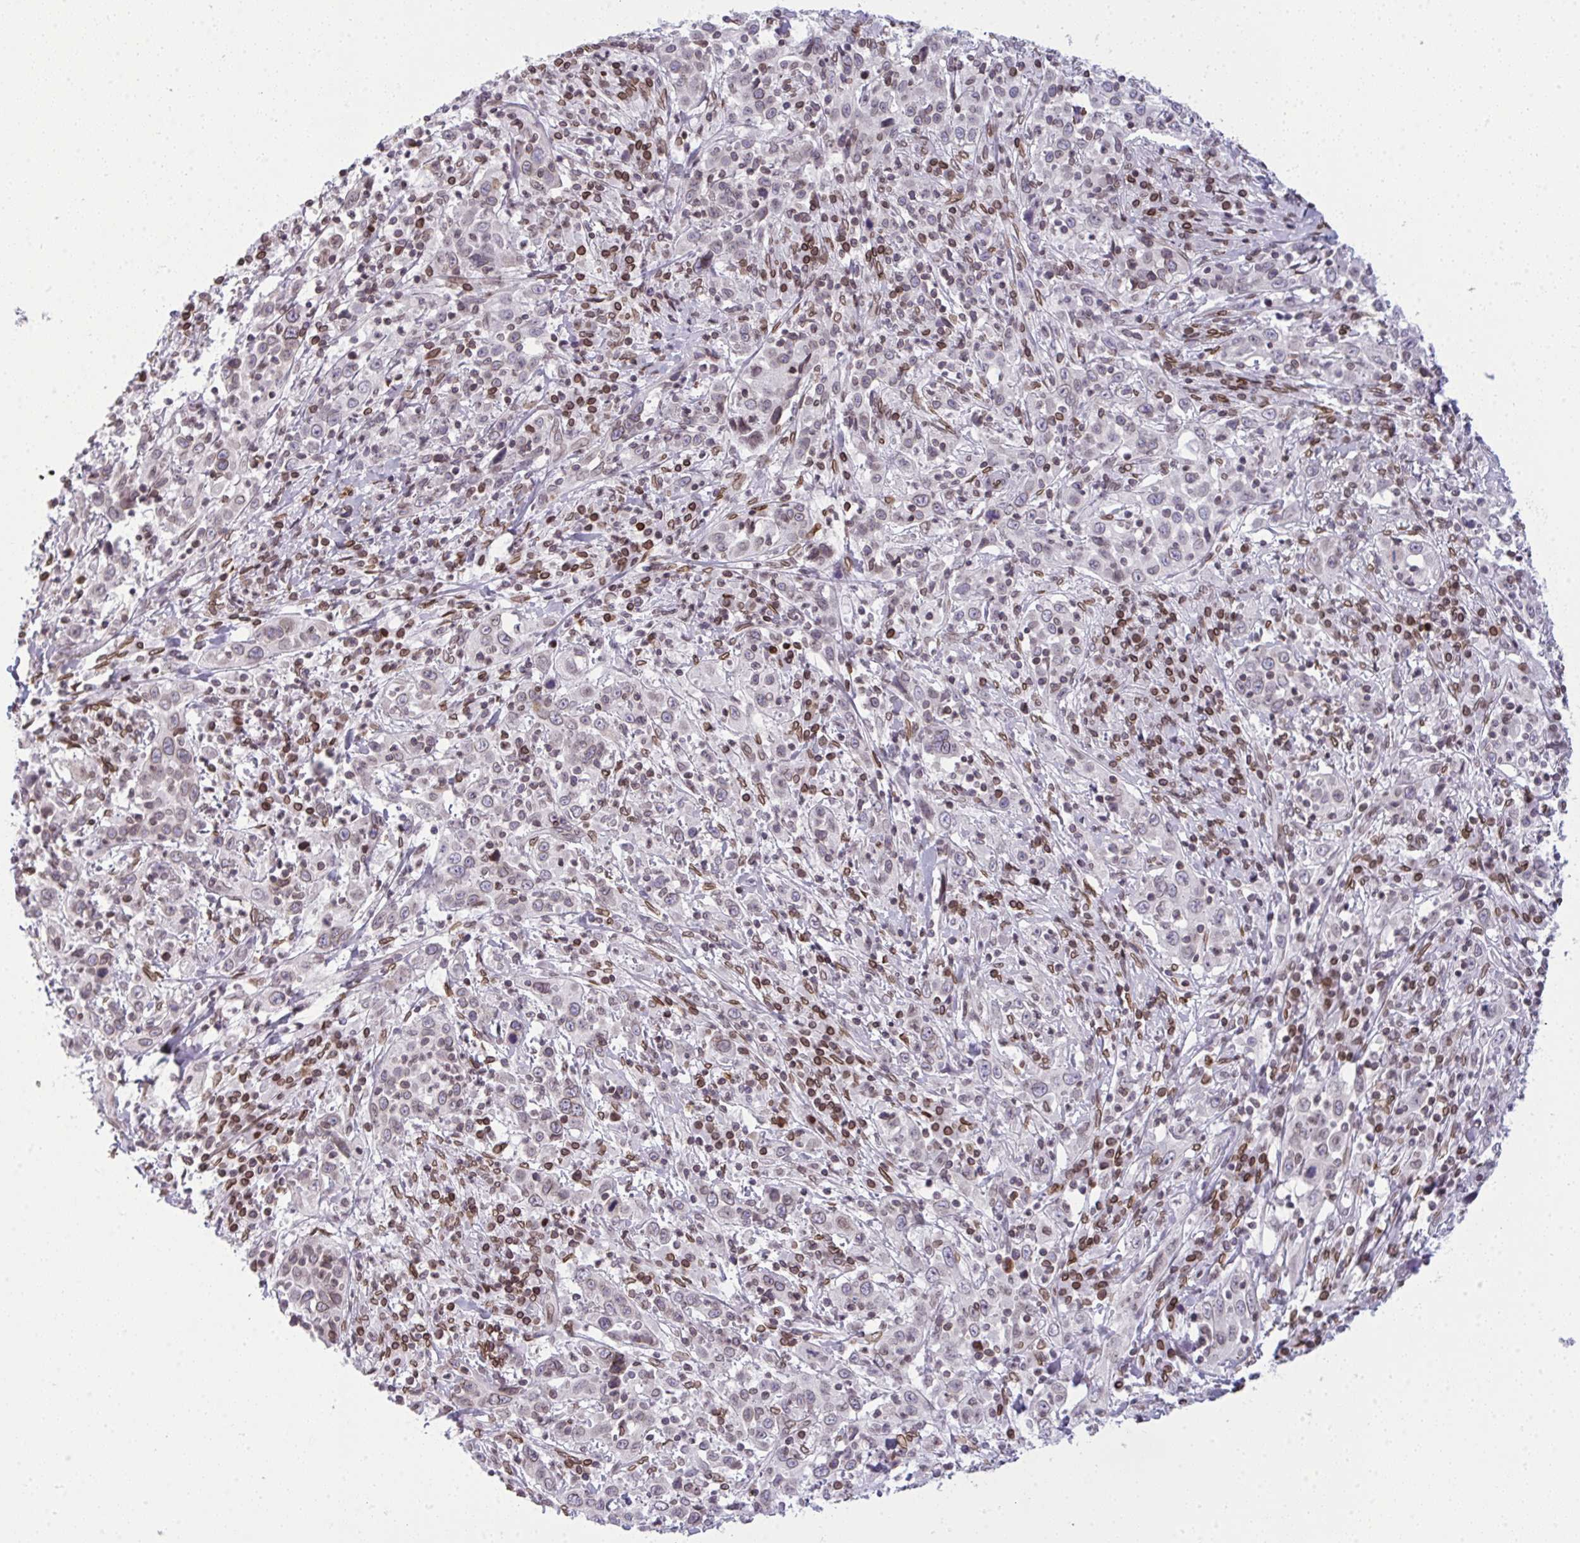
{"staining": {"intensity": "weak", "quantity": "<25%", "location": "cytoplasmic/membranous,nuclear"}, "tissue": "cervical cancer", "cell_type": "Tumor cells", "image_type": "cancer", "snomed": [{"axis": "morphology", "description": "Squamous cell carcinoma, NOS"}, {"axis": "topography", "description": "Cervix"}], "caption": "A histopathology image of squamous cell carcinoma (cervical) stained for a protein demonstrates no brown staining in tumor cells. (DAB (3,3'-diaminobenzidine) immunohistochemistry (IHC), high magnification).", "gene": "LMNB2", "patient": {"sex": "female", "age": 46}}